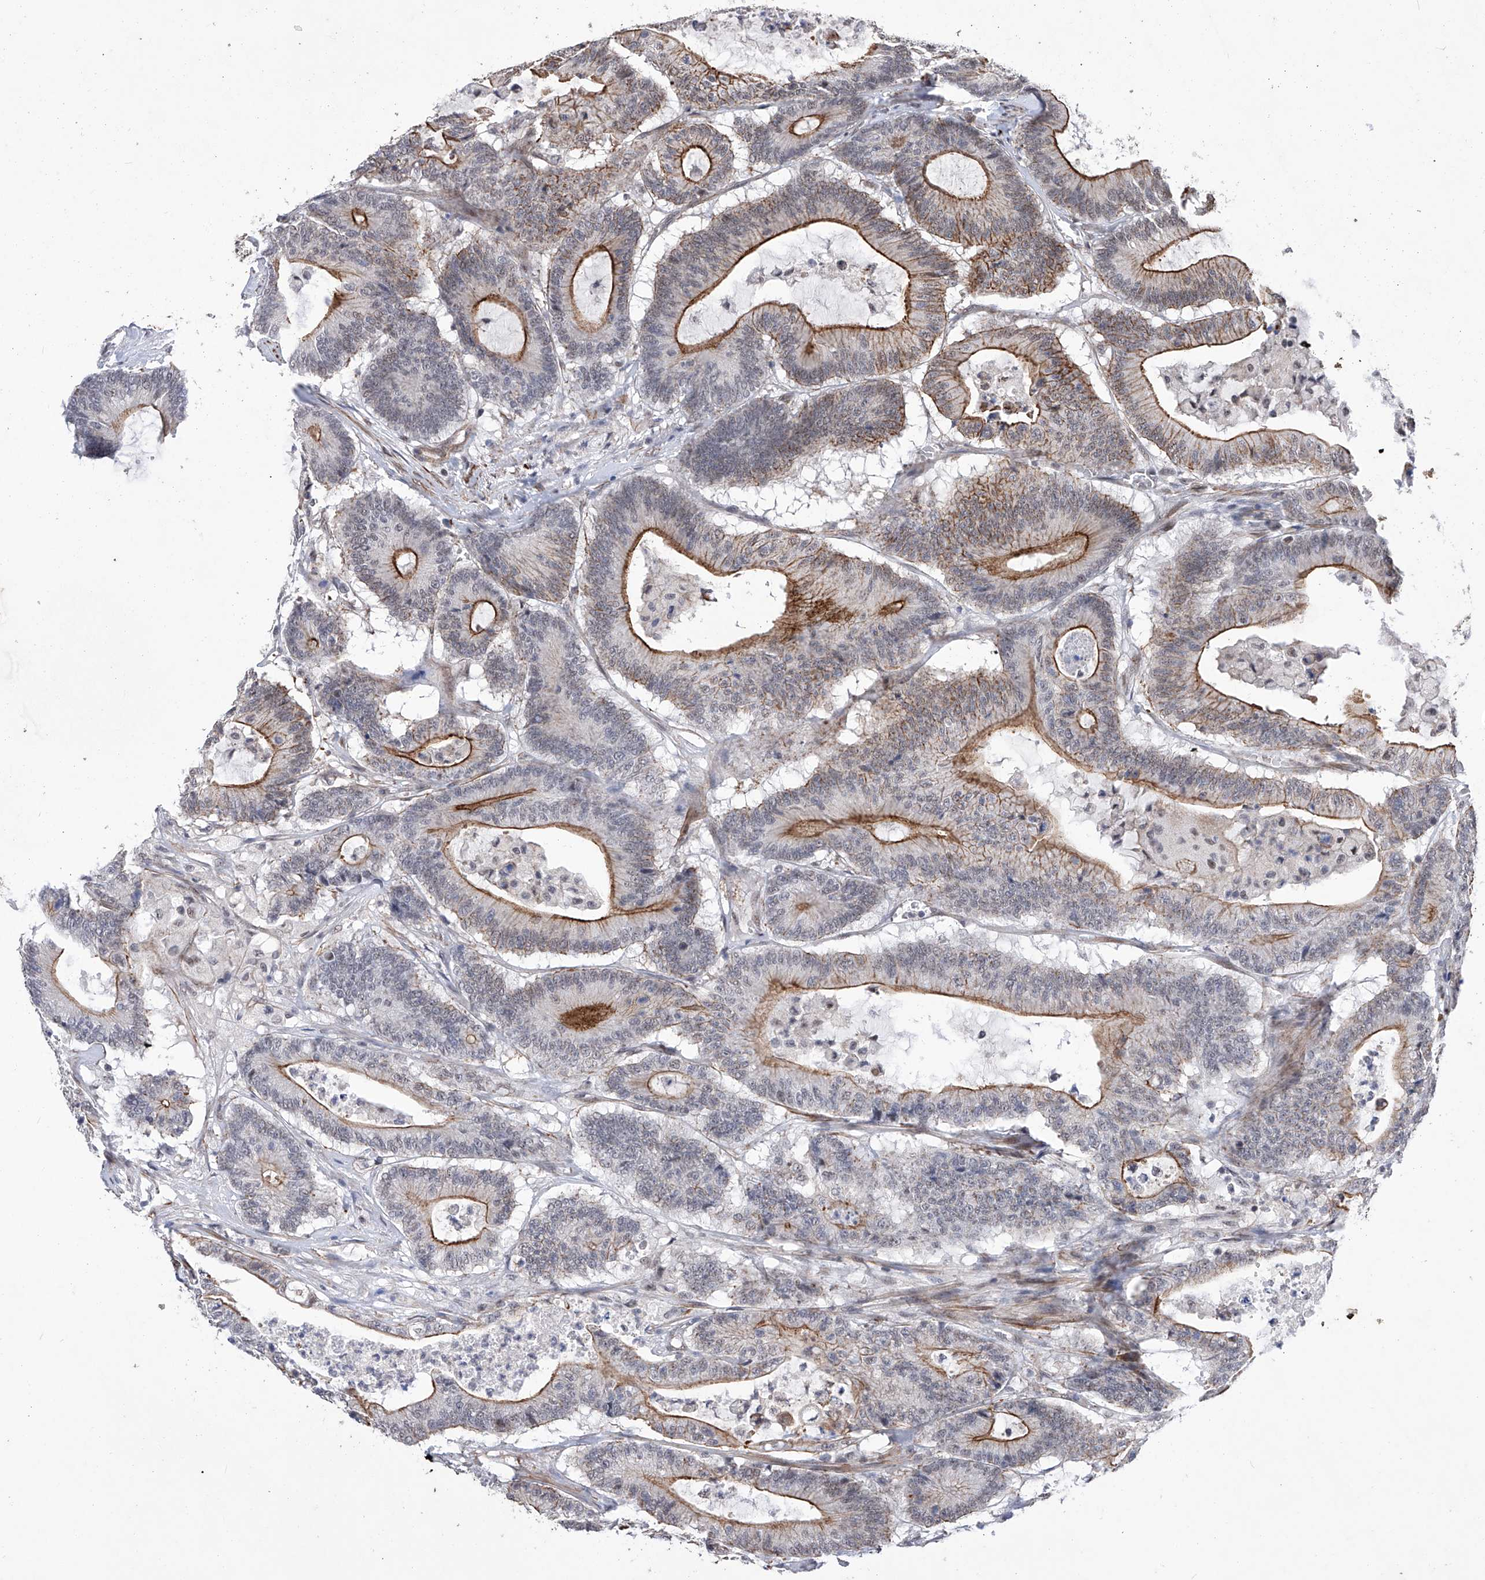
{"staining": {"intensity": "moderate", "quantity": "25%-75%", "location": "cytoplasmic/membranous"}, "tissue": "colorectal cancer", "cell_type": "Tumor cells", "image_type": "cancer", "snomed": [{"axis": "morphology", "description": "Adenocarcinoma, NOS"}, {"axis": "topography", "description": "Colon"}], "caption": "Immunohistochemical staining of human colorectal cancer (adenocarcinoma) shows moderate cytoplasmic/membranous protein expression in approximately 25%-75% of tumor cells.", "gene": "NFATC4", "patient": {"sex": "female", "age": 84}}